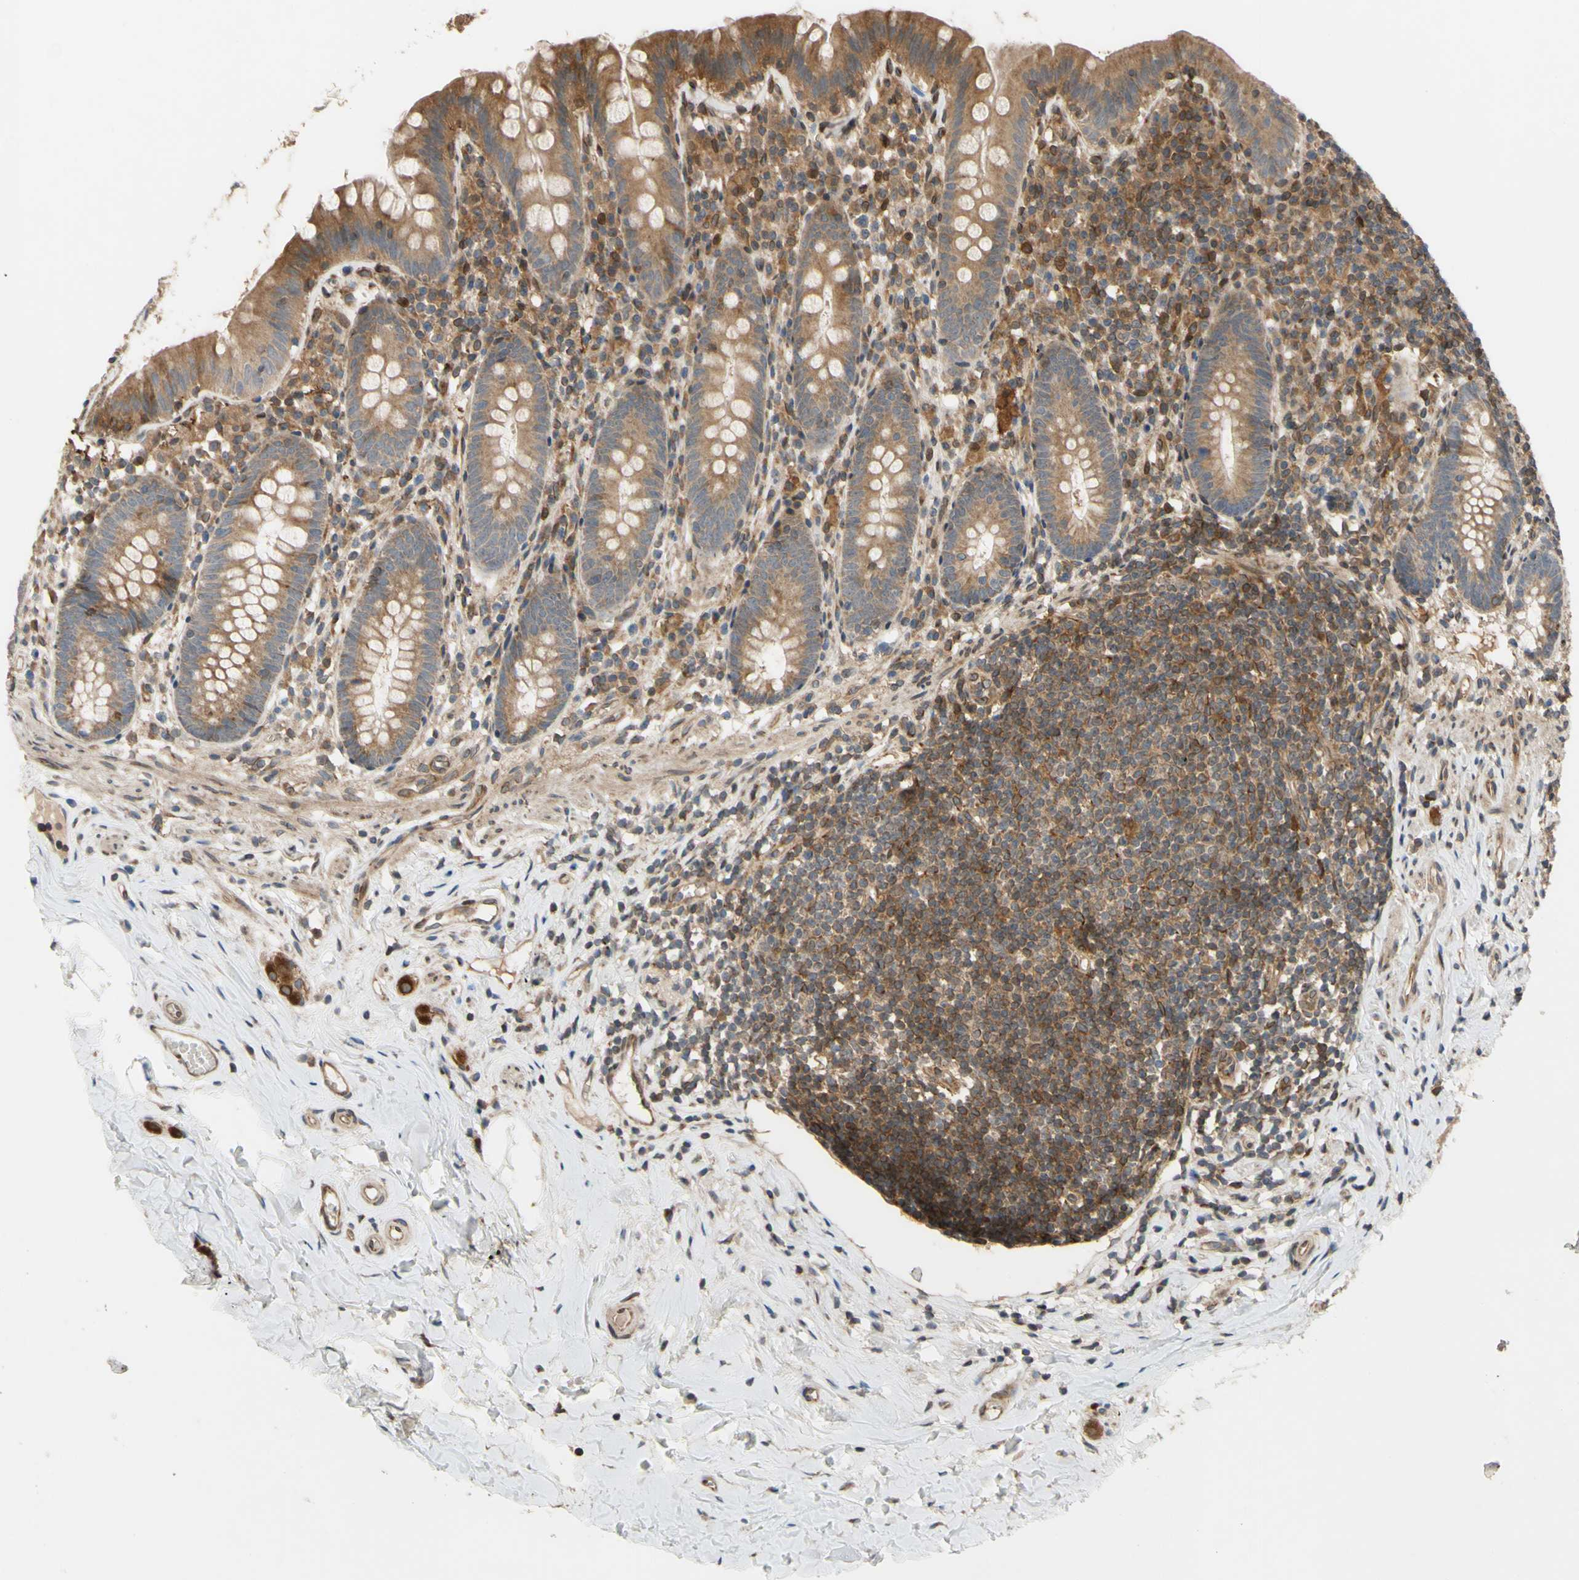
{"staining": {"intensity": "moderate", "quantity": ">75%", "location": "cytoplasmic/membranous"}, "tissue": "appendix", "cell_type": "Glandular cells", "image_type": "normal", "snomed": [{"axis": "morphology", "description": "Normal tissue, NOS"}, {"axis": "topography", "description": "Appendix"}], "caption": "Protein expression analysis of unremarkable human appendix reveals moderate cytoplasmic/membranous positivity in about >75% of glandular cells.", "gene": "PRAF2", "patient": {"sex": "male", "age": 52}}